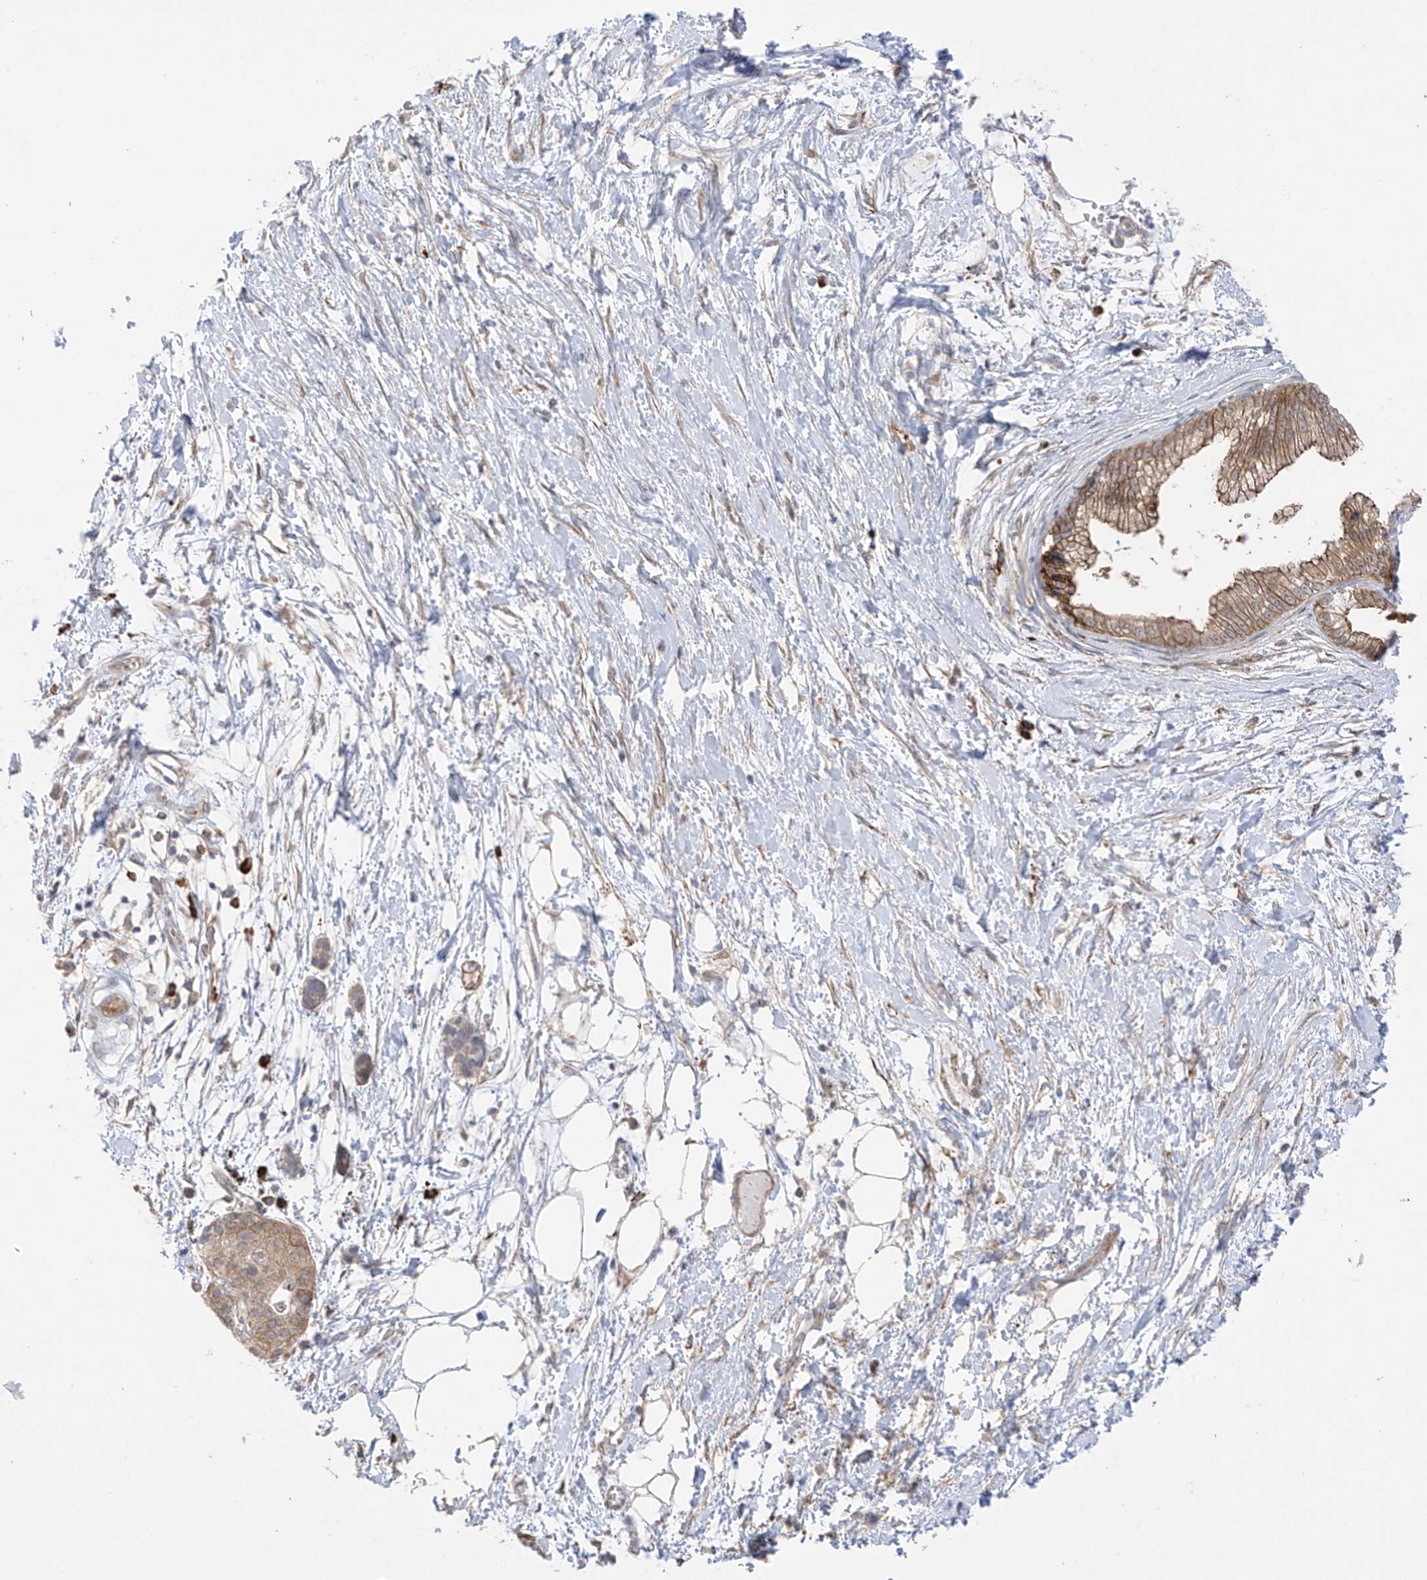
{"staining": {"intensity": "moderate", "quantity": "25%-75%", "location": "cytoplasmic/membranous"}, "tissue": "pancreatic cancer", "cell_type": "Tumor cells", "image_type": "cancer", "snomed": [{"axis": "morphology", "description": "Adenocarcinoma, NOS"}, {"axis": "topography", "description": "Pancreas"}], "caption": "This image displays immunohistochemistry (IHC) staining of human pancreatic adenocarcinoma, with medium moderate cytoplasmic/membranous expression in about 25%-75% of tumor cells.", "gene": "KIAA1522", "patient": {"sex": "male", "age": 68}}